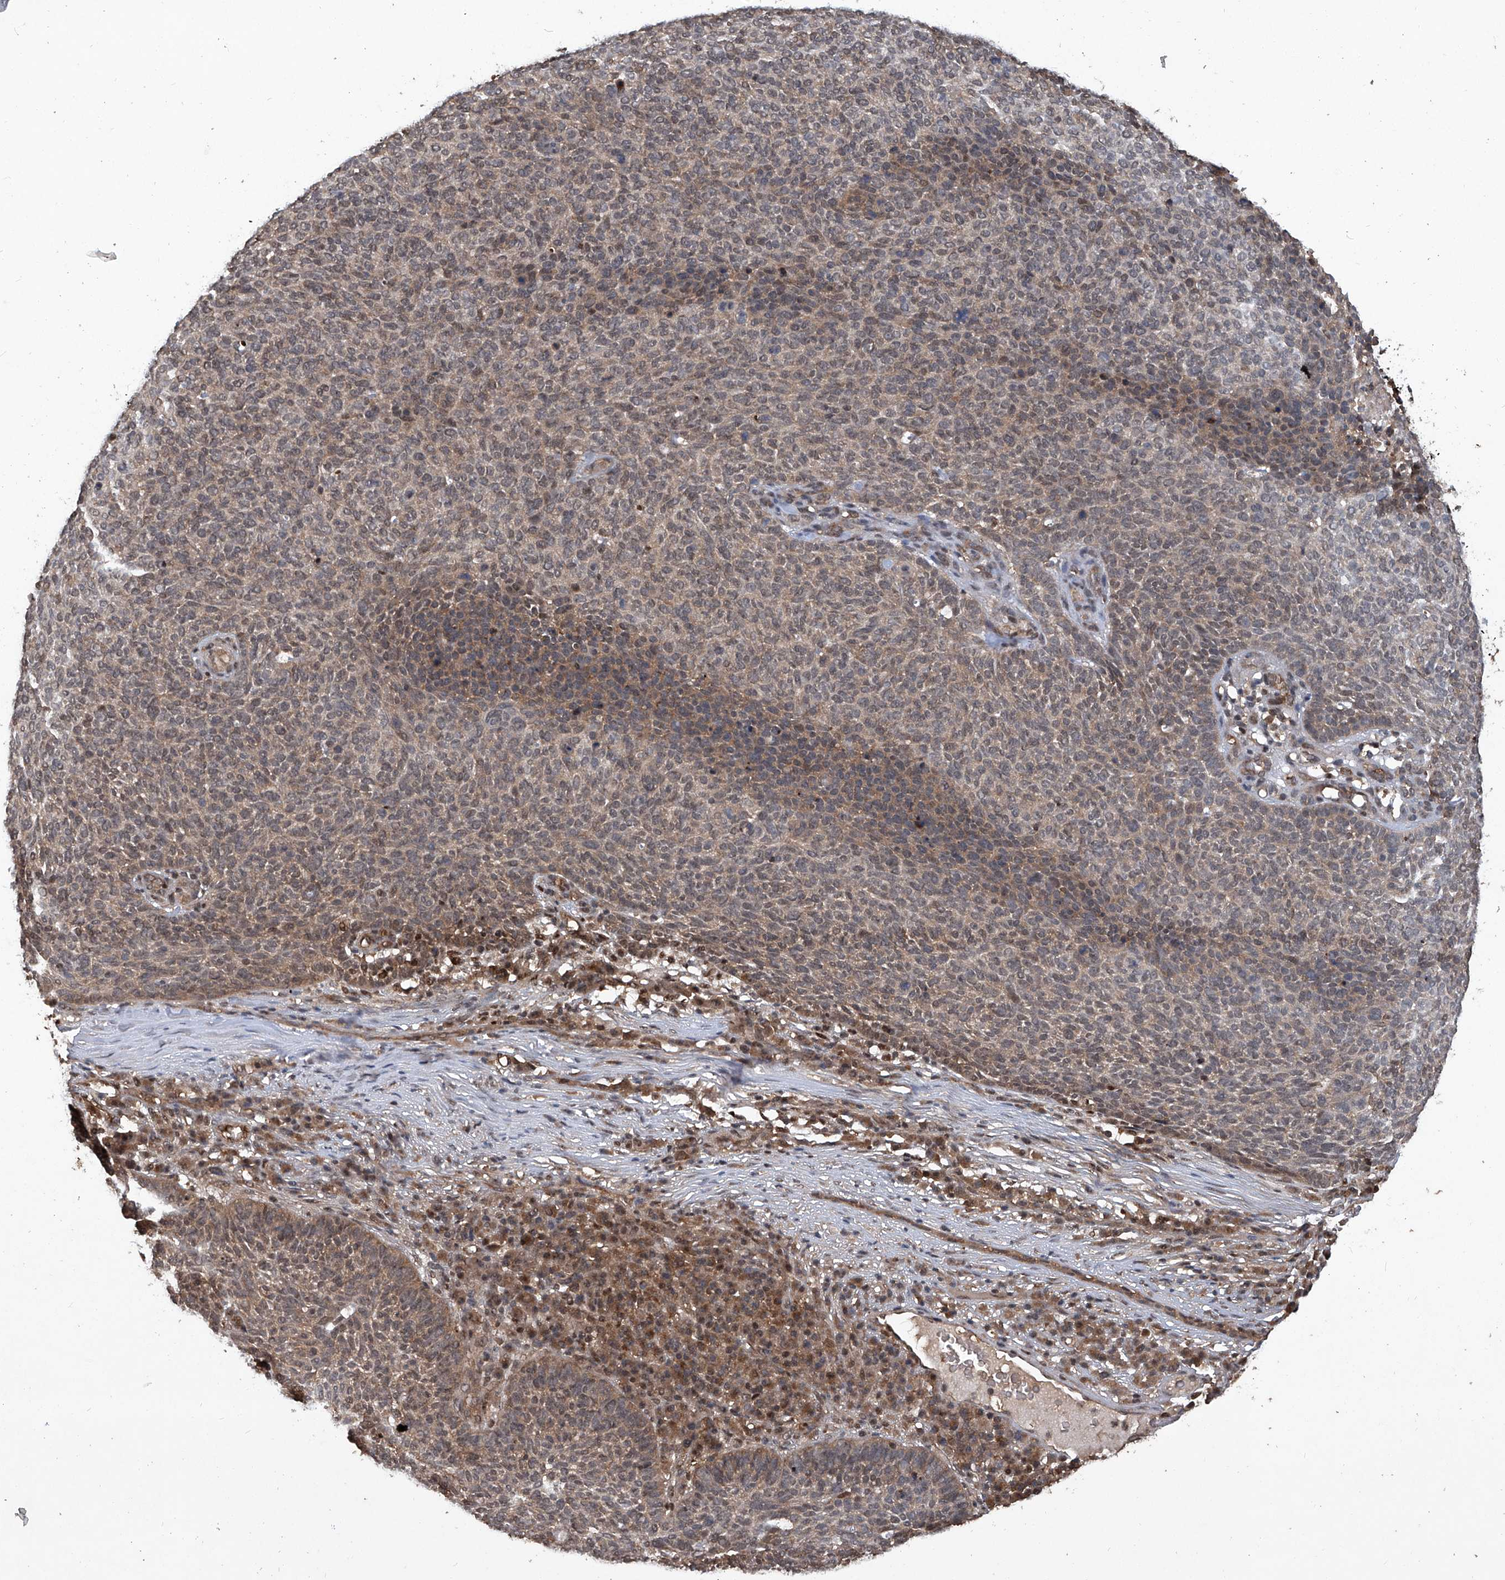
{"staining": {"intensity": "weak", "quantity": "25%-75%", "location": "cytoplasmic/membranous"}, "tissue": "skin cancer", "cell_type": "Tumor cells", "image_type": "cancer", "snomed": [{"axis": "morphology", "description": "Squamous cell carcinoma, NOS"}, {"axis": "topography", "description": "Skin"}], "caption": "A micrograph of human squamous cell carcinoma (skin) stained for a protein demonstrates weak cytoplasmic/membranous brown staining in tumor cells.", "gene": "PSMB1", "patient": {"sex": "female", "age": 90}}